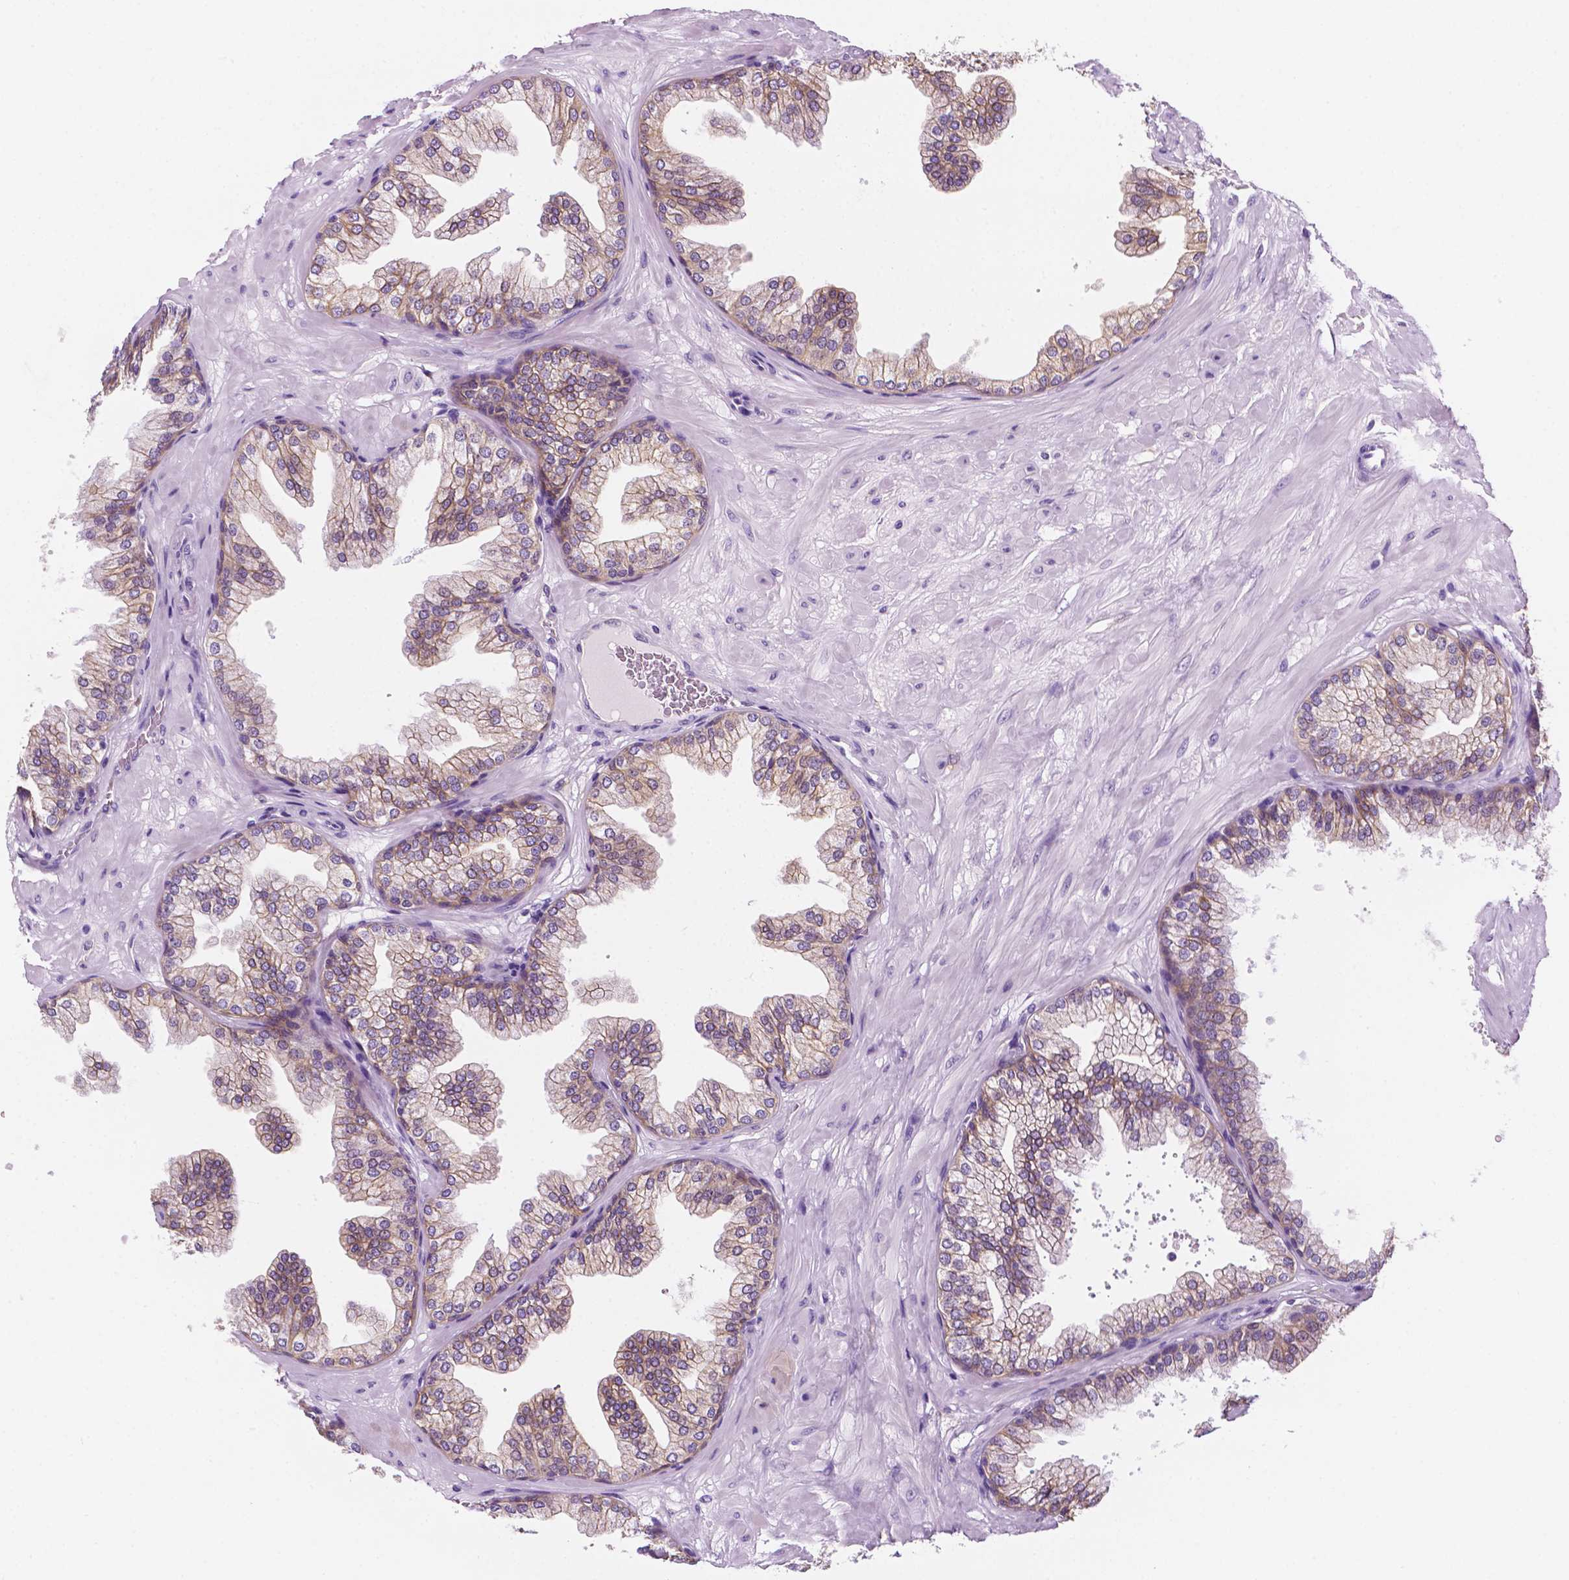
{"staining": {"intensity": "moderate", "quantity": "25%-75%", "location": "cytoplasmic/membranous"}, "tissue": "prostate", "cell_type": "Glandular cells", "image_type": "normal", "snomed": [{"axis": "morphology", "description": "Normal tissue, NOS"}, {"axis": "topography", "description": "Prostate"}], "caption": "DAB (3,3'-diaminobenzidine) immunohistochemical staining of benign prostate displays moderate cytoplasmic/membranous protein staining in about 25%-75% of glandular cells.", "gene": "PPL", "patient": {"sex": "male", "age": 37}}